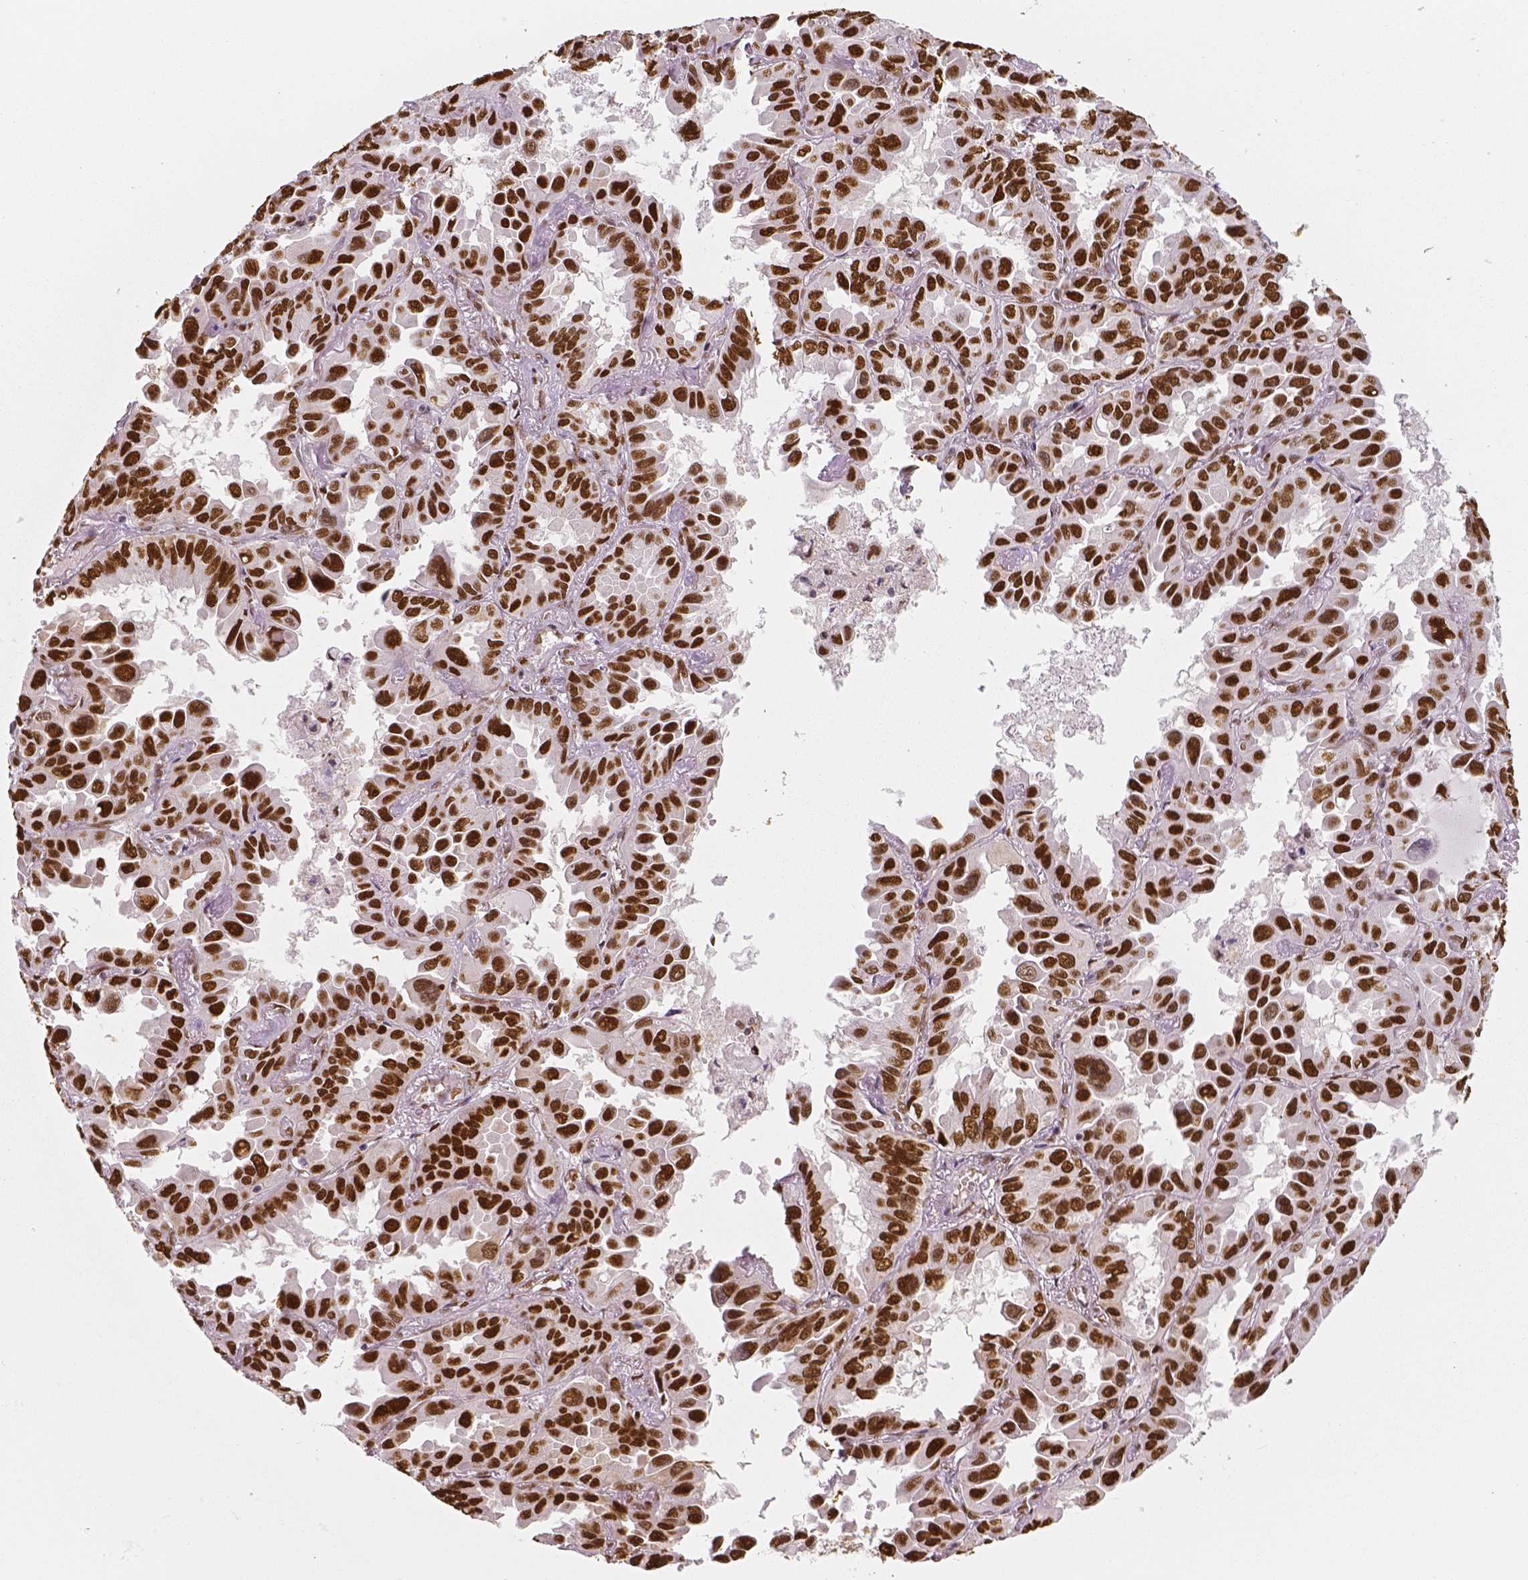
{"staining": {"intensity": "strong", "quantity": ">75%", "location": "nuclear"}, "tissue": "lung cancer", "cell_type": "Tumor cells", "image_type": "cancer", "snomed": [{"axis": "morphology", "description": "Adenocarcinoma, NOS"}, {"axis": "topography", "description": "Lung"}], "caption": "Lung adenocarcinoma stained with DAB immunohistochemistry (IHC) reveals high levels of strong nuclear staining in approximately >75% of tumor cells. Nuclei are stained in blue.", "gene": "NUCKS1", "patient": {"sex": "male", "age": 64}}